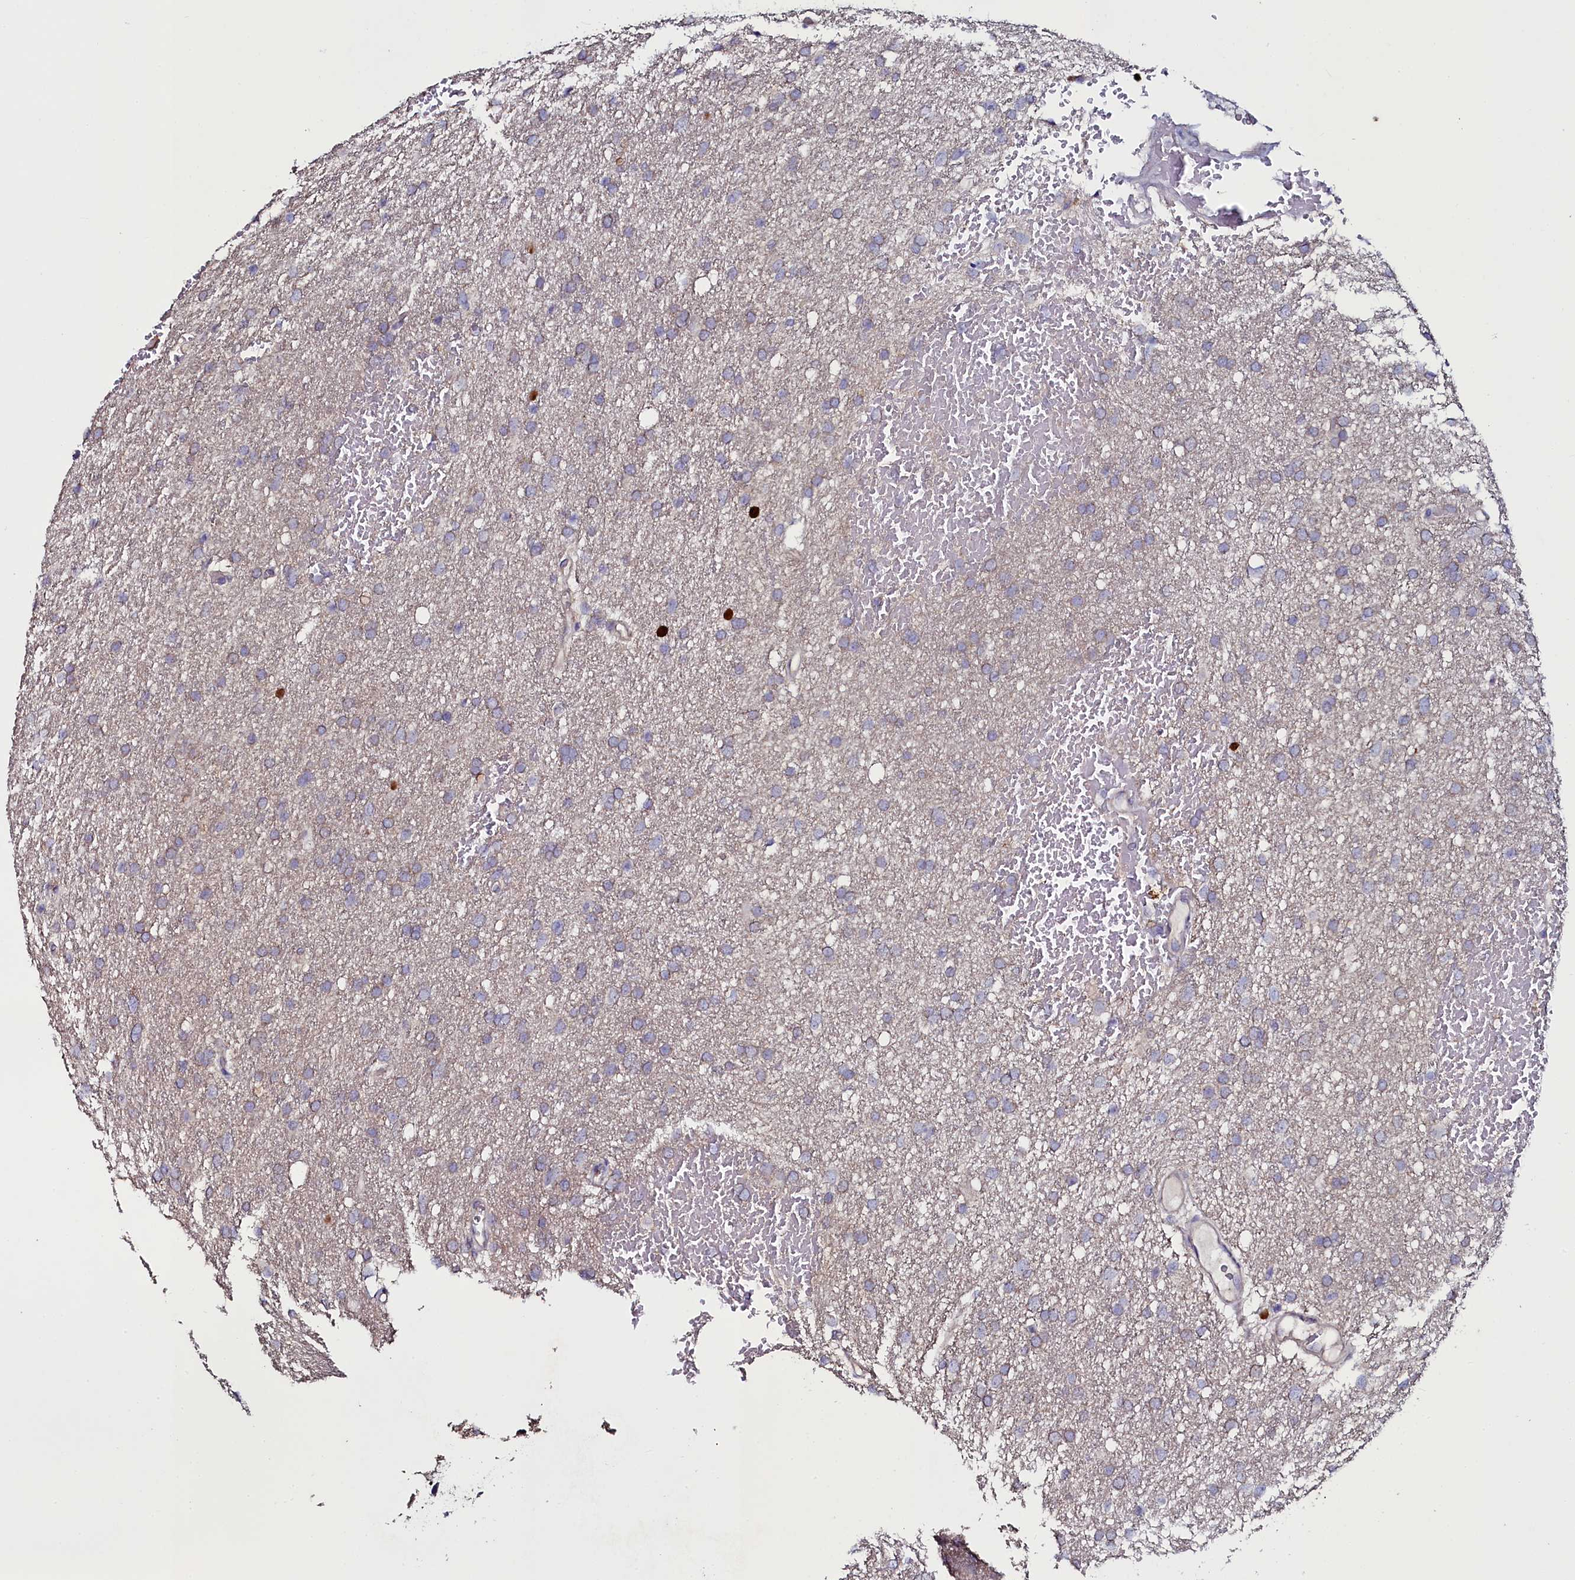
{"staining": {"intensity": "weak", "quantity": "<25%", "location": "cytoplasmic/membranous"}, "tissue": "glioma", "cell_type": "Tumor cells", "image_type": "cancer", "snomed": [{"axis": "morphology", "description": "Glioma, malignant, High grade"}, {"axis": "topography", "description": "Cerebral cortex"}], "caption": "Immunohistochemistry image of neoplastic tissue: human malignant high-grade glioma stained with DAB (3,3'-diaminobenzidine) exhibits no significant protein staining in tumor cells. (DAB (3,3'-diaminobenzidine) IHC with hematoxylin counter stain).", "gene": "USPL1", "patient": {"sex": "female", "age": 36}}